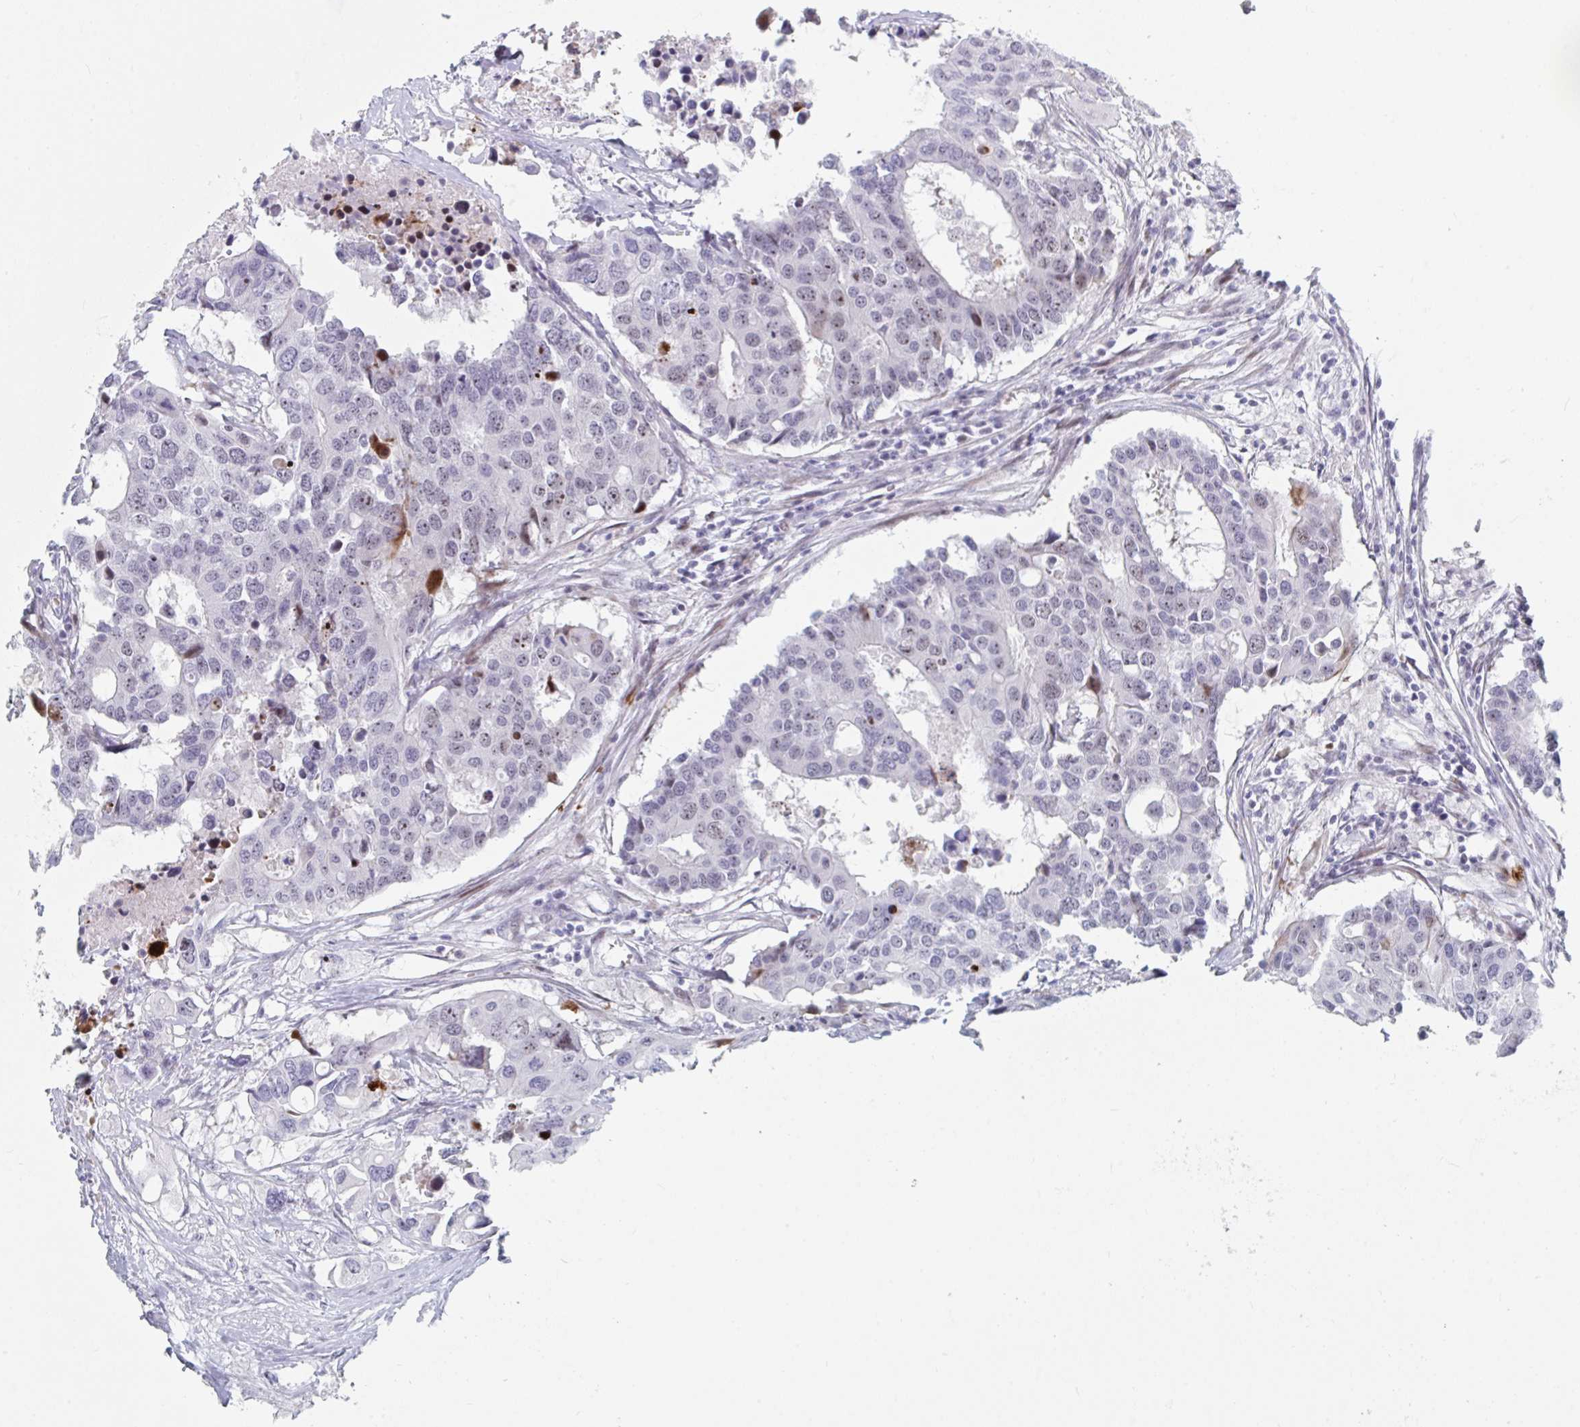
{"staining": {"intensity": "moderate", "quantity": "<25%", "location": "nuclear"}, "tissue": "colorectal cancer", "cell_type": "Tumor cells", "image_type": "cancer", "snomed": [{"axis": "morphology", "description": "Adenocarcinoma, NOS"}, {"axis": "topography", "description": "Colon"}], "caption": "A low amount of moderate nuclear positivity is present in about <25% of tumor cells in colorectal cancer tissue.", "gene": "NR1H2", "patient": {"sex": "male", "age": 77}}